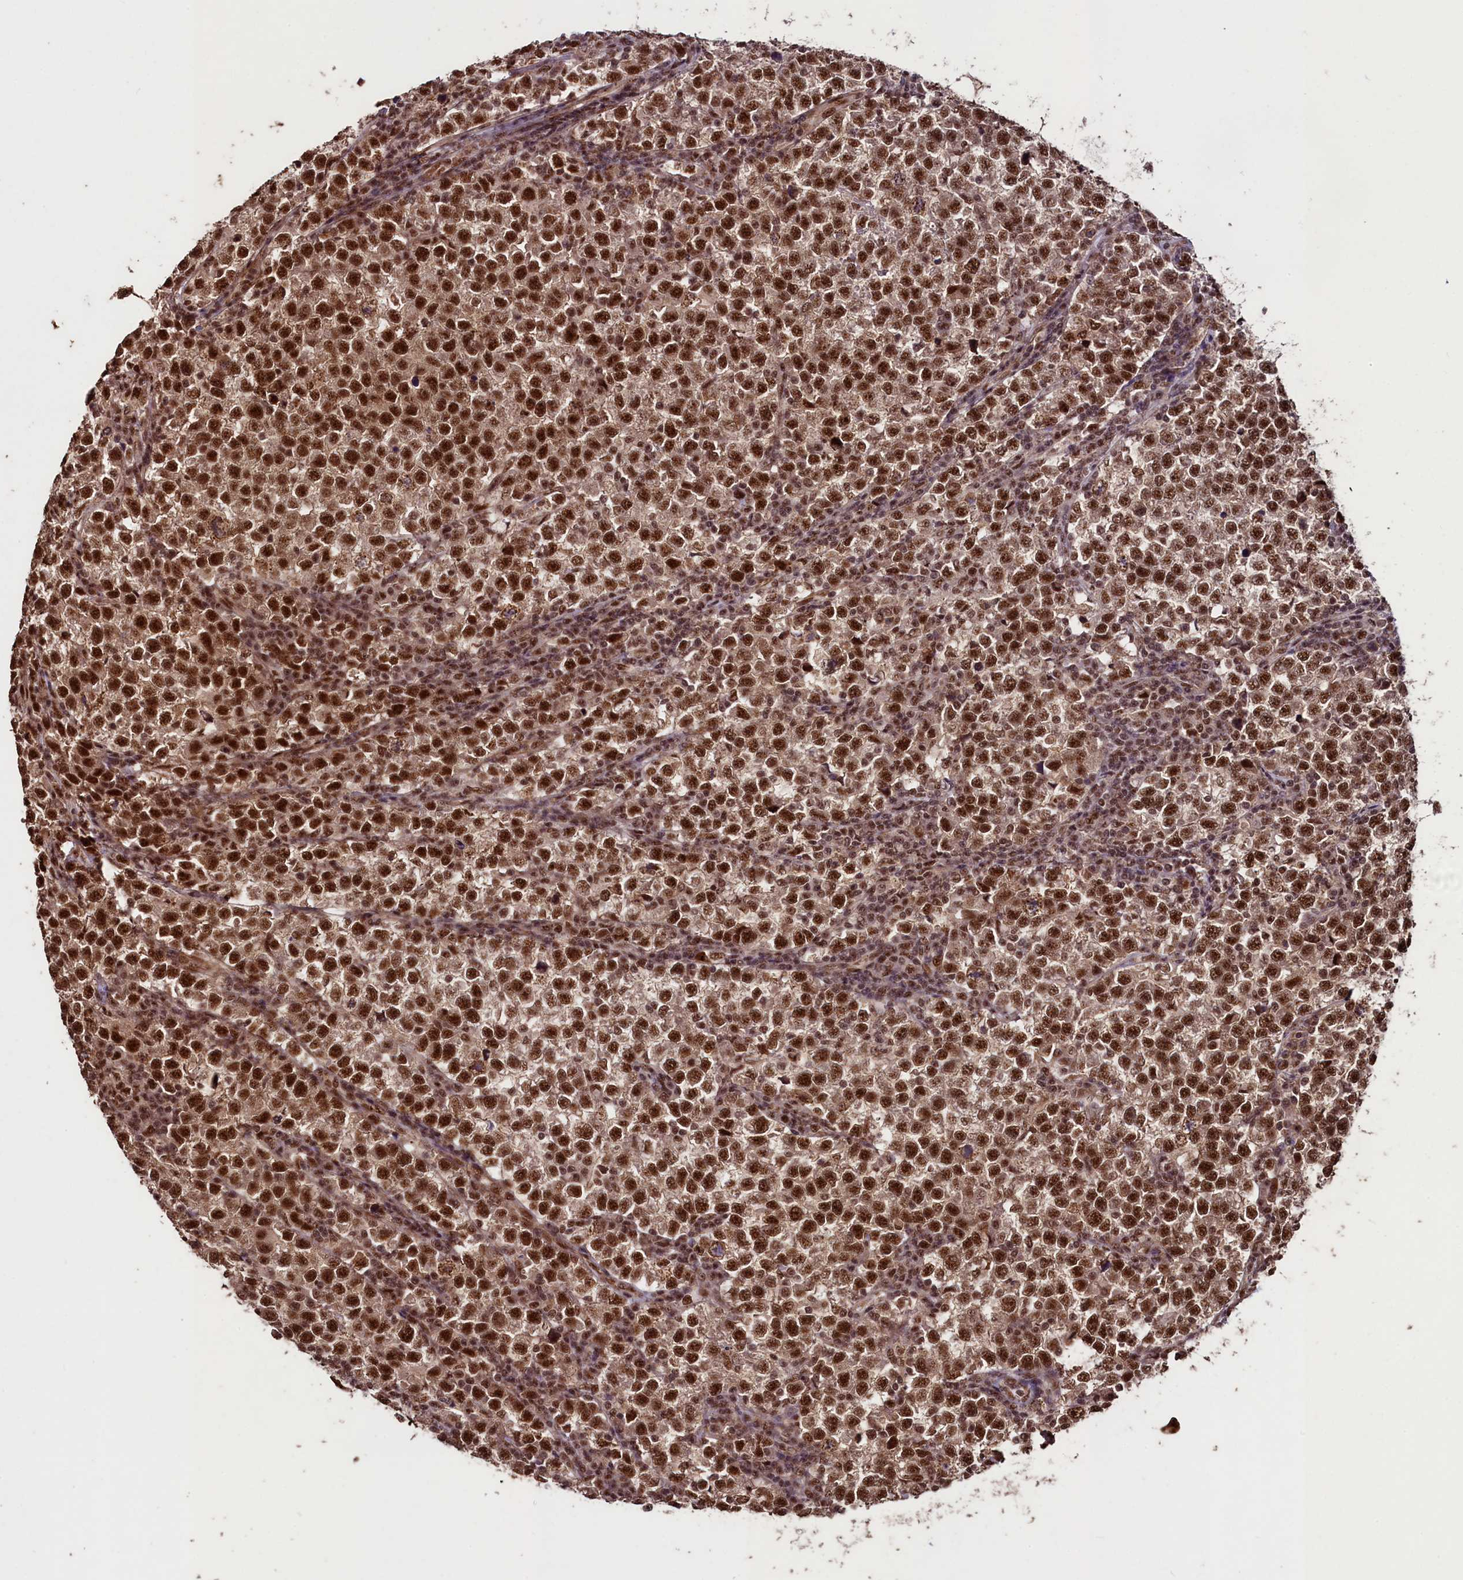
{"staining": {"intensity": "strong", "quantity": ">75%", "location": "nuclear"}, "tissue": "testis cancer", "cell_type": "Tumor cells", "image_type": "cancer", "snomed": [{"axis": "morphology", "description": "Normal tissue, NOS"}, {"axis": "morphology", "description": "Seminoma, NOS"}, {"axis": "topography", "description": "Testis"}], "caption": "About >75% of tumor cells in human testis seminoma demonstrate strong nuclear protein positivity as visualized by brown immunohistochemical staining.", "gene": "SFSWAP", "patient": {"sex": "male", "age": 43}}